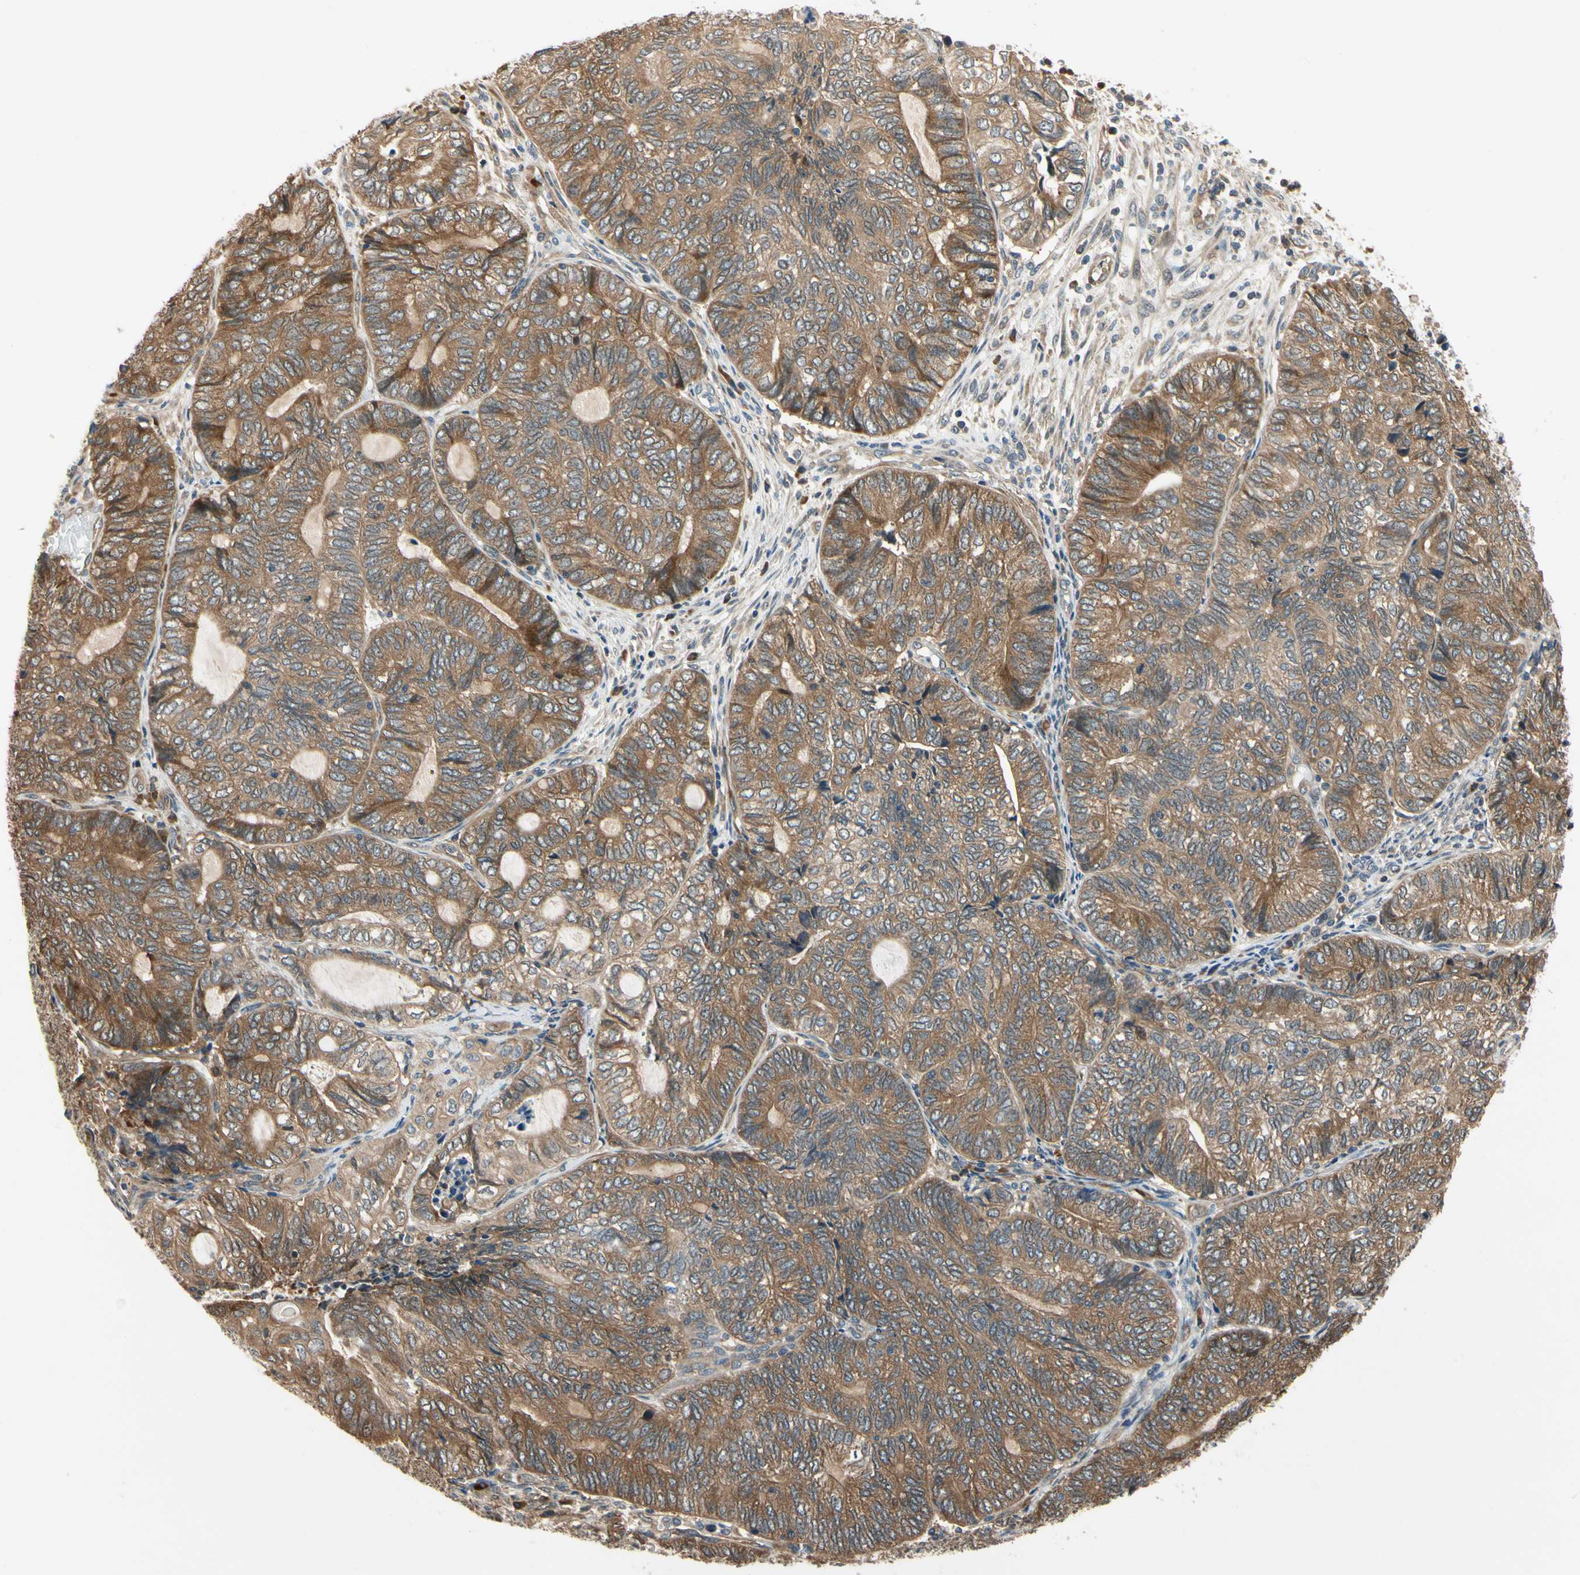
{"staining": {"intensity": "moderate", "quantity": ">75%", "location": "cytoplasmic/membranous"}, "tissue": "endometrial cancer", "cell_type": "Tumor cells", "image_type": "cancer", "snomed": [{"axis": "morphology", "description": "Adenocarcinoma, NOS"}, {"axis": "topography", "description": "Uterus"}, {"axis": "topography", "description": "Endometrium"}], "caption": "Brown immunohistochemical staining in endometrial adenocarcinoma reveals moderate cytoplasmic/membranous positivity in about >75% of tumor cells.", "gene": "TDRP", "patient": {"sex": "female", "age": 70}}